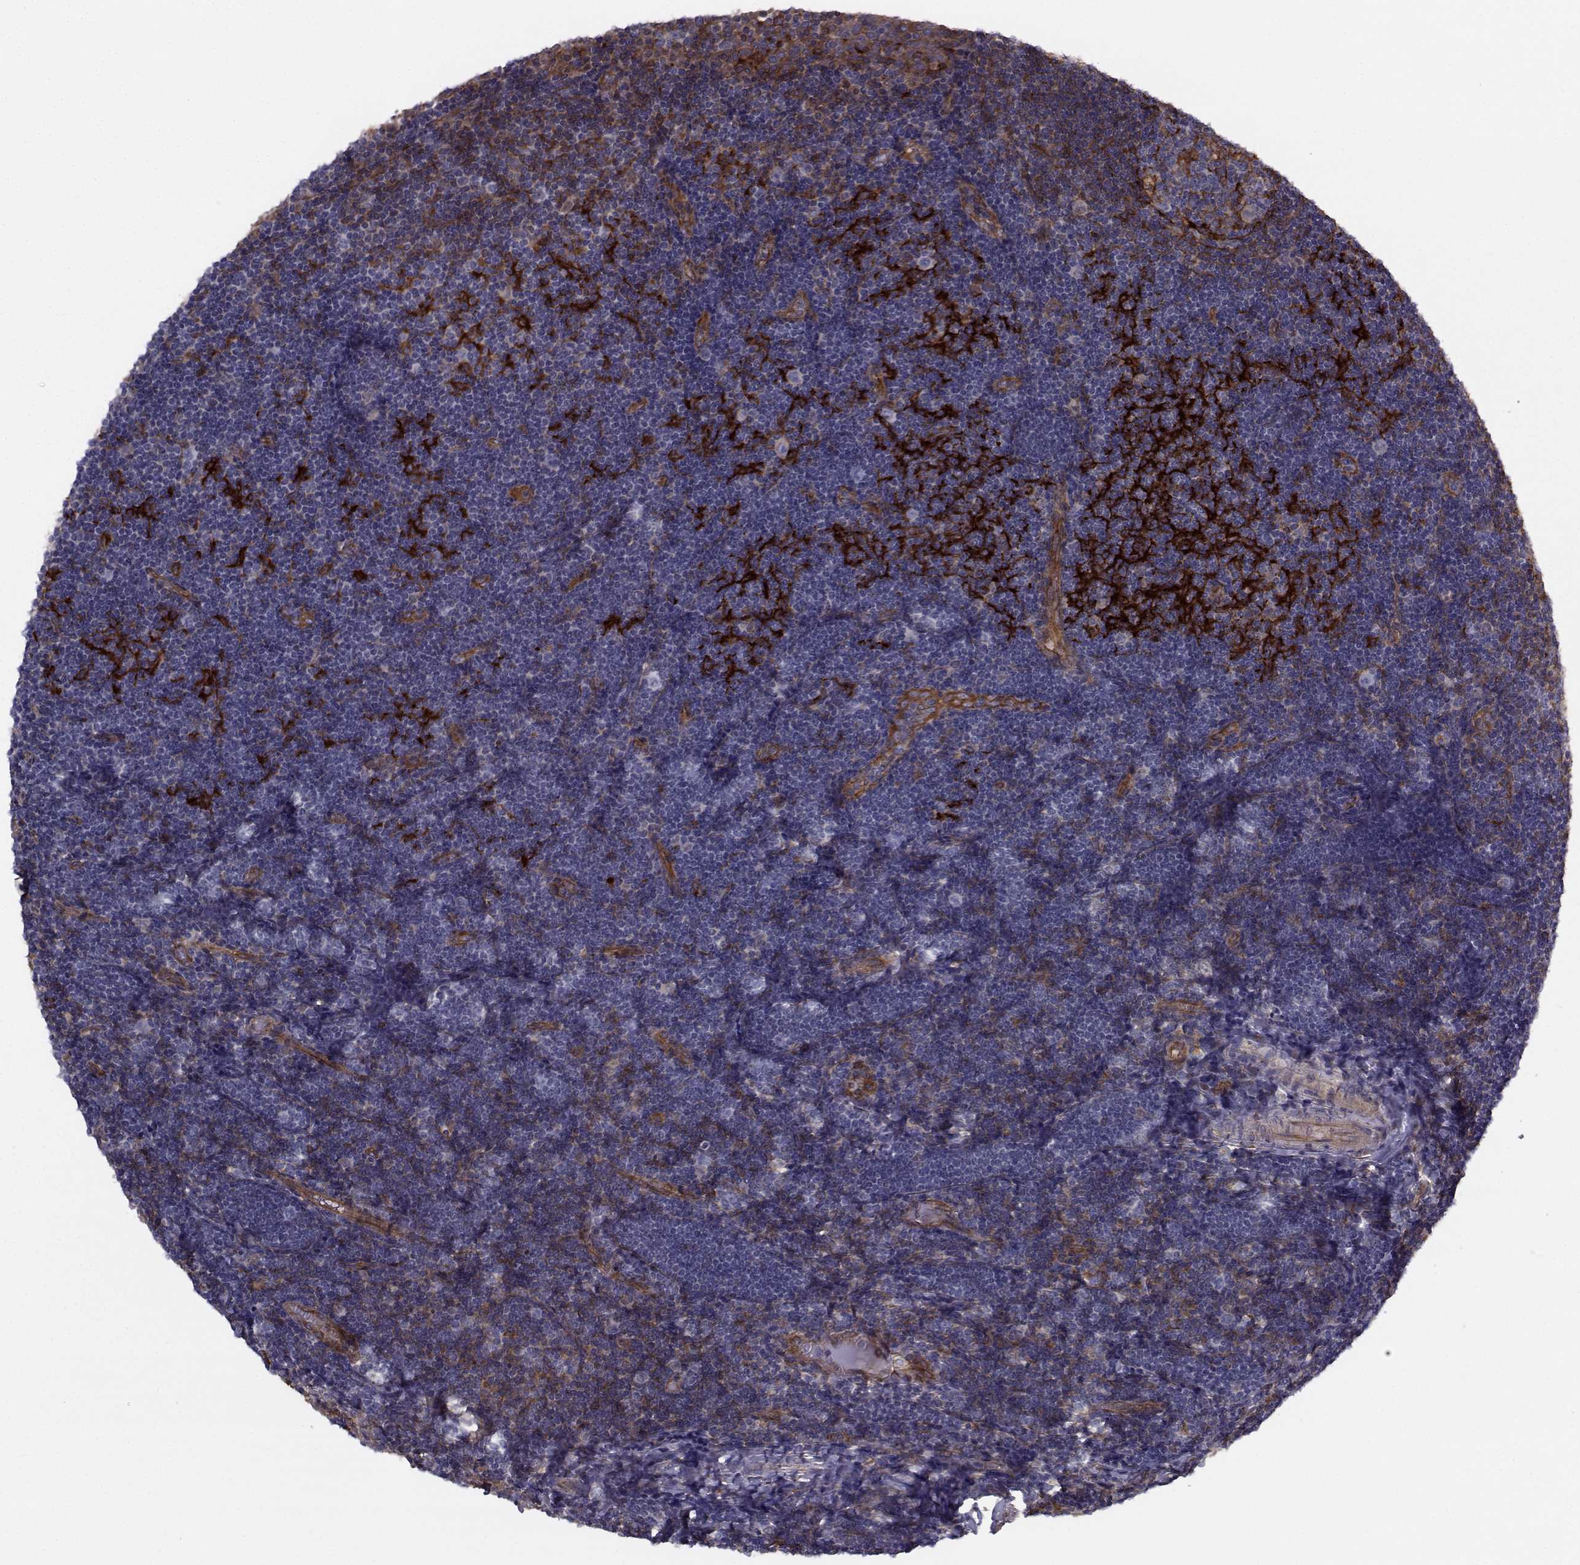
{"staining": {"intensity": "strong", "quantity": "<25%", "location": "cytoplasmic/membranous"}, "tissue": "tonsil", "cell_type": "Germinal center cells", "image_type": "normal", "snomed": [{"axis": "morphology", "description": "Normal tissue, NOS"}, {"axis": "topography", "description": "Tonsil"}], "caption": "A brown stain shows strong cytoplasmic/membranous staining of a protein in germinal center cells of unremarkable tonsil. (IHC, brightfield microscopy, high magnification).", "gene": "TRIP10", "patient": {"sex": "female", "age": 13}}